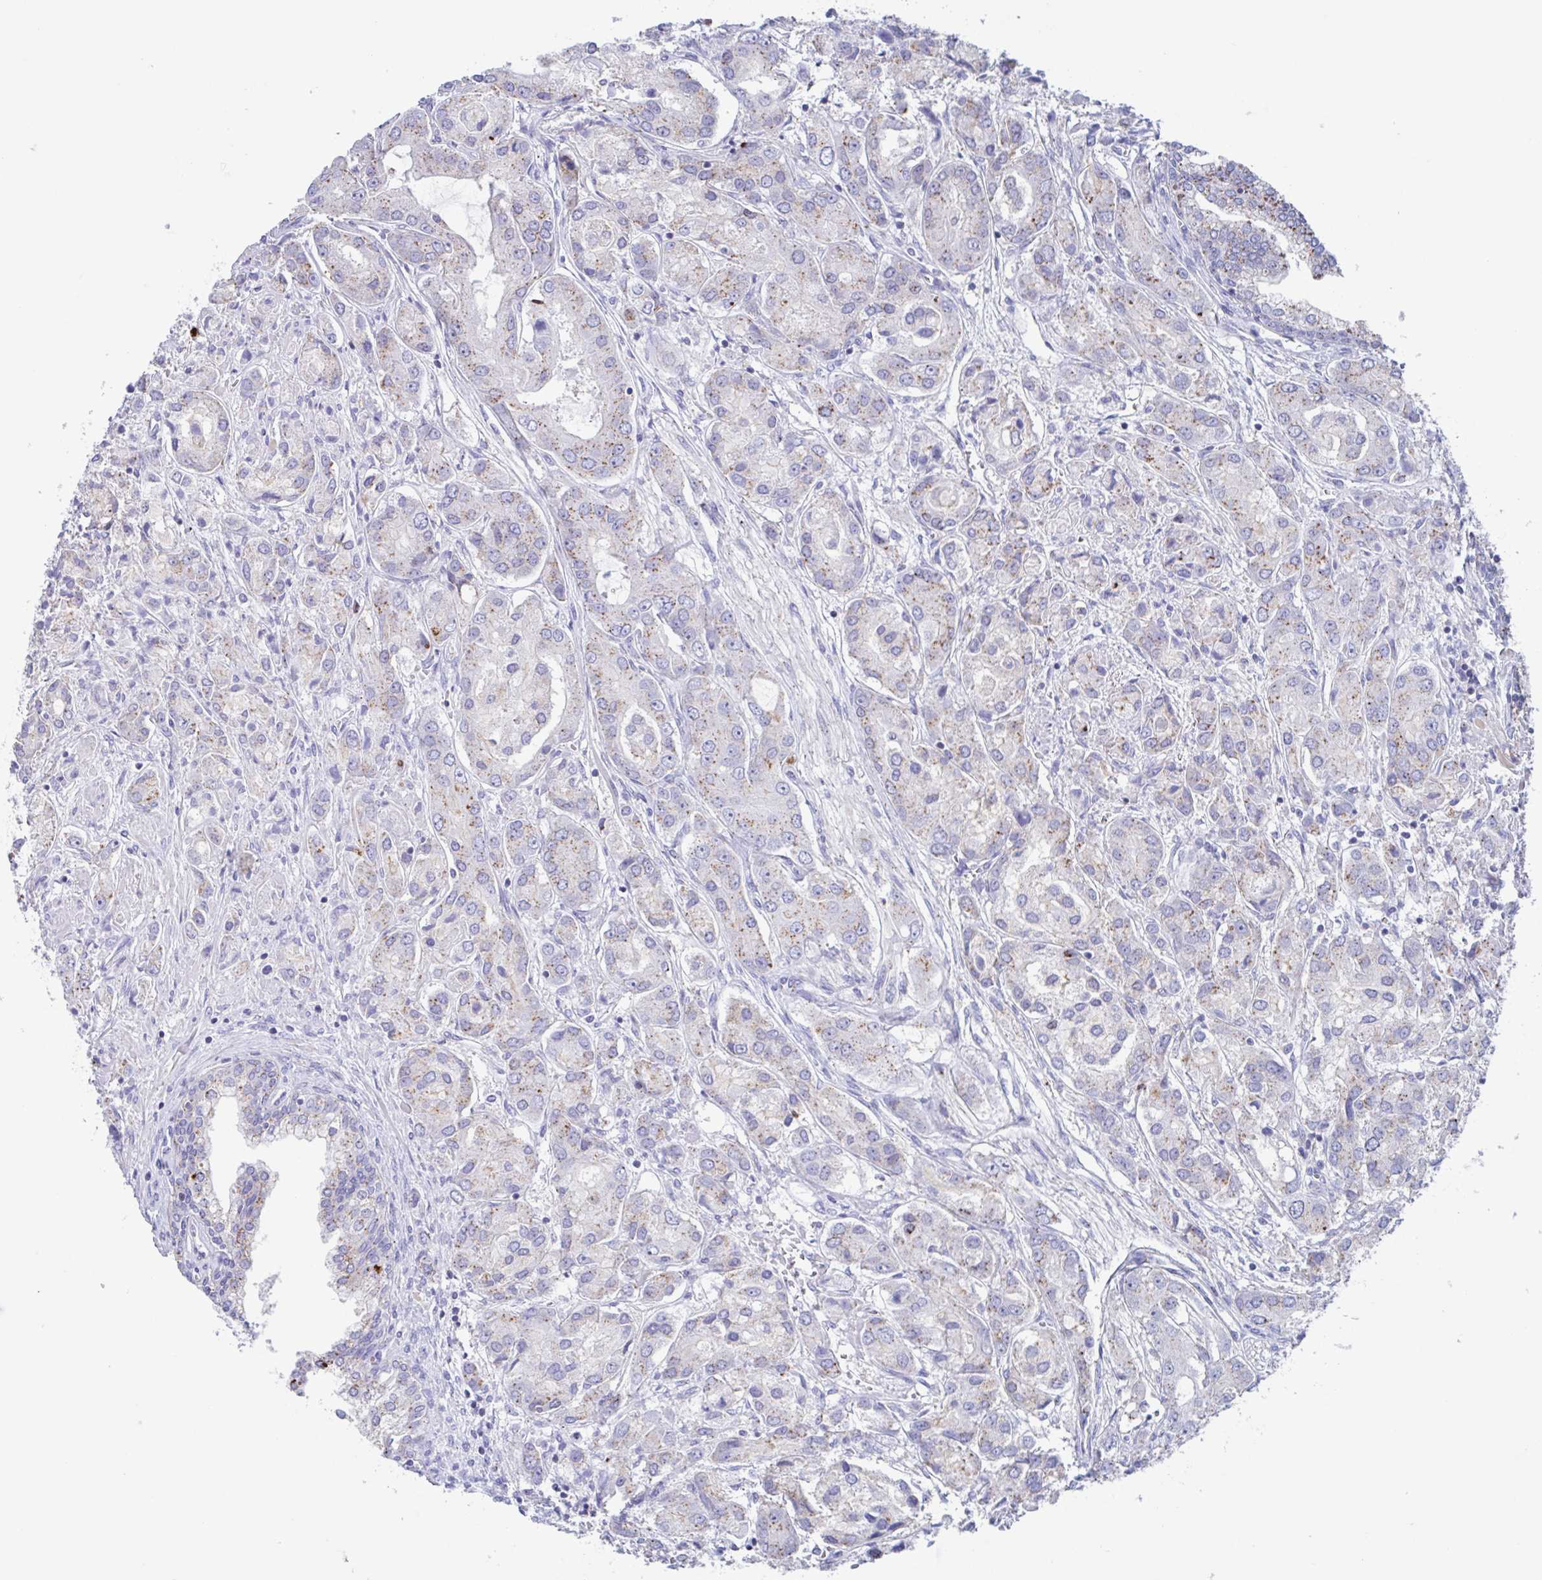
{"staining": {"intensity": "weak", "quantity": "25%-75%", "location": "cytoplasmic/membranous"}, "tissue": "prostate cancer", "cell_type": "Tumor cells", "image_type": "cancer", "snomed": [{"axis": "morphology", "description": "Adenocarcinoma, High grade"}, {"axis": "topography", "description": "Prostate"}], "caption": "Human prostate cancer stained with a brown dye reveals weak cytoplasmic/membranous positive expression in approximately 25%-75% of tumor cells.", "gene": "CHMP5", "patient": {"sex": "male", "age": 67}}